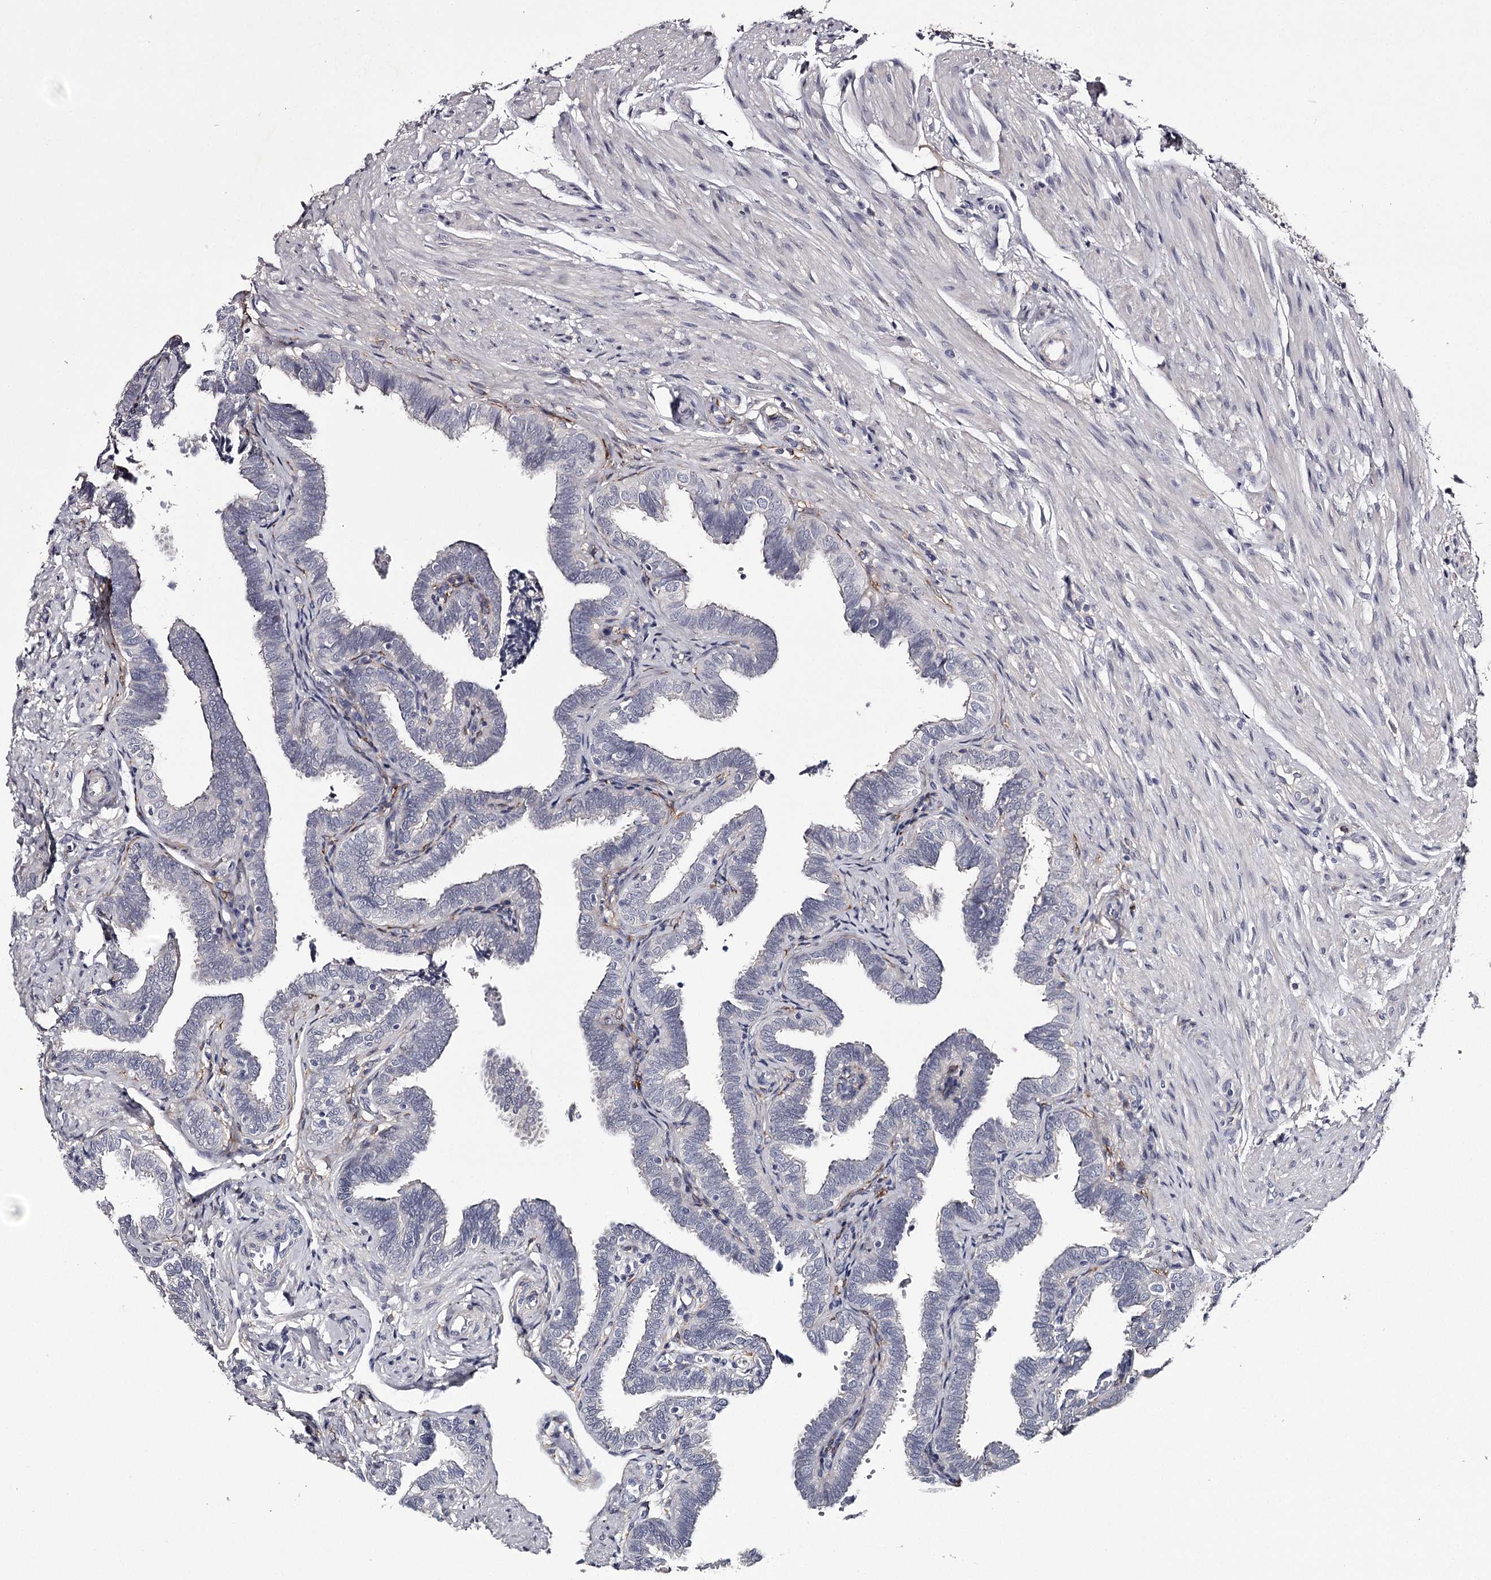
{"staining": {"intensity": "negative", "quantity": "none", "location": "none"}, "tissue": "fallopian tube", "cell_type": "Glandular cells", "image_type": "normal", "snomed": [{"axis": "morphology", "description": "Normal tissue, NOS"}, {"axis": "topography", "description": "Fallopian tube"}], "caption": "This is an IHC image of unremarkable human fallopian tube. There is no staining in glandular cells.", "gene": "FDXACB1", "patient": {"sex": "female", "age": 39}}